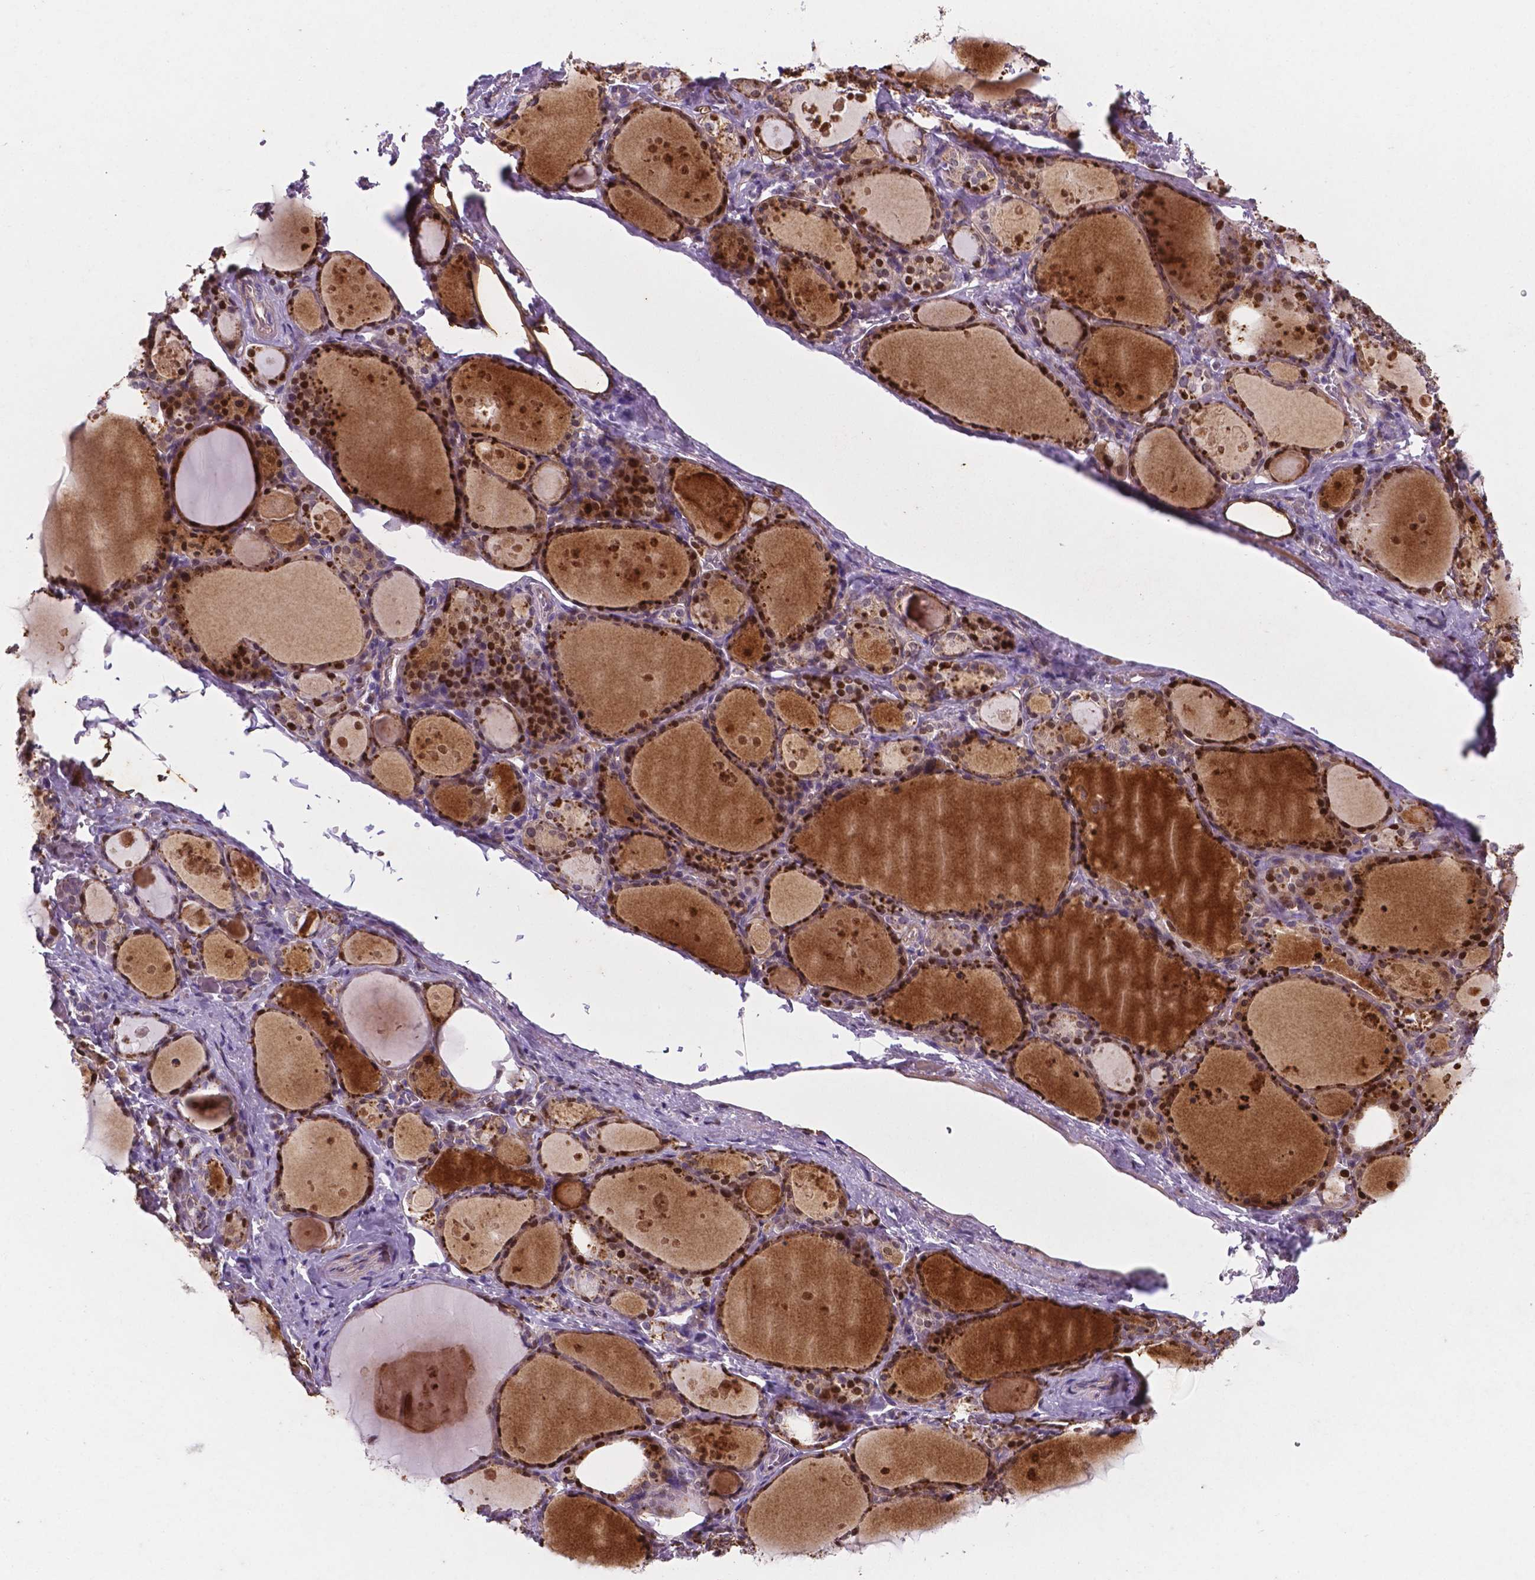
{"staining": {"intensity": "strong", "quantity": ">75%", "location": "nuclear"}, "tissue": "thyroid gland", "cell_type": "Glandular cells", "image_type": "normal", "snomed": [{"axis": "morphology", "description": "Normal tissue, NOS"}, {"axis": "topography", "description": "Thyroid gland"}], "caption": "Immunohistochemistry (IHC) staining of unremarkable thyroid gland, which displays high levels of strong nuclear staining in about >75% of glandular cells indicating strong nuclear protein staining. The staining was performed using DAB (3,3'-diaminobenzidine) (brown) for protein detection and nuclei were counterstained in hematoxylin (blue).", "gene": "TM4SF20", "patient": {"sex": "male", "age": 68}}